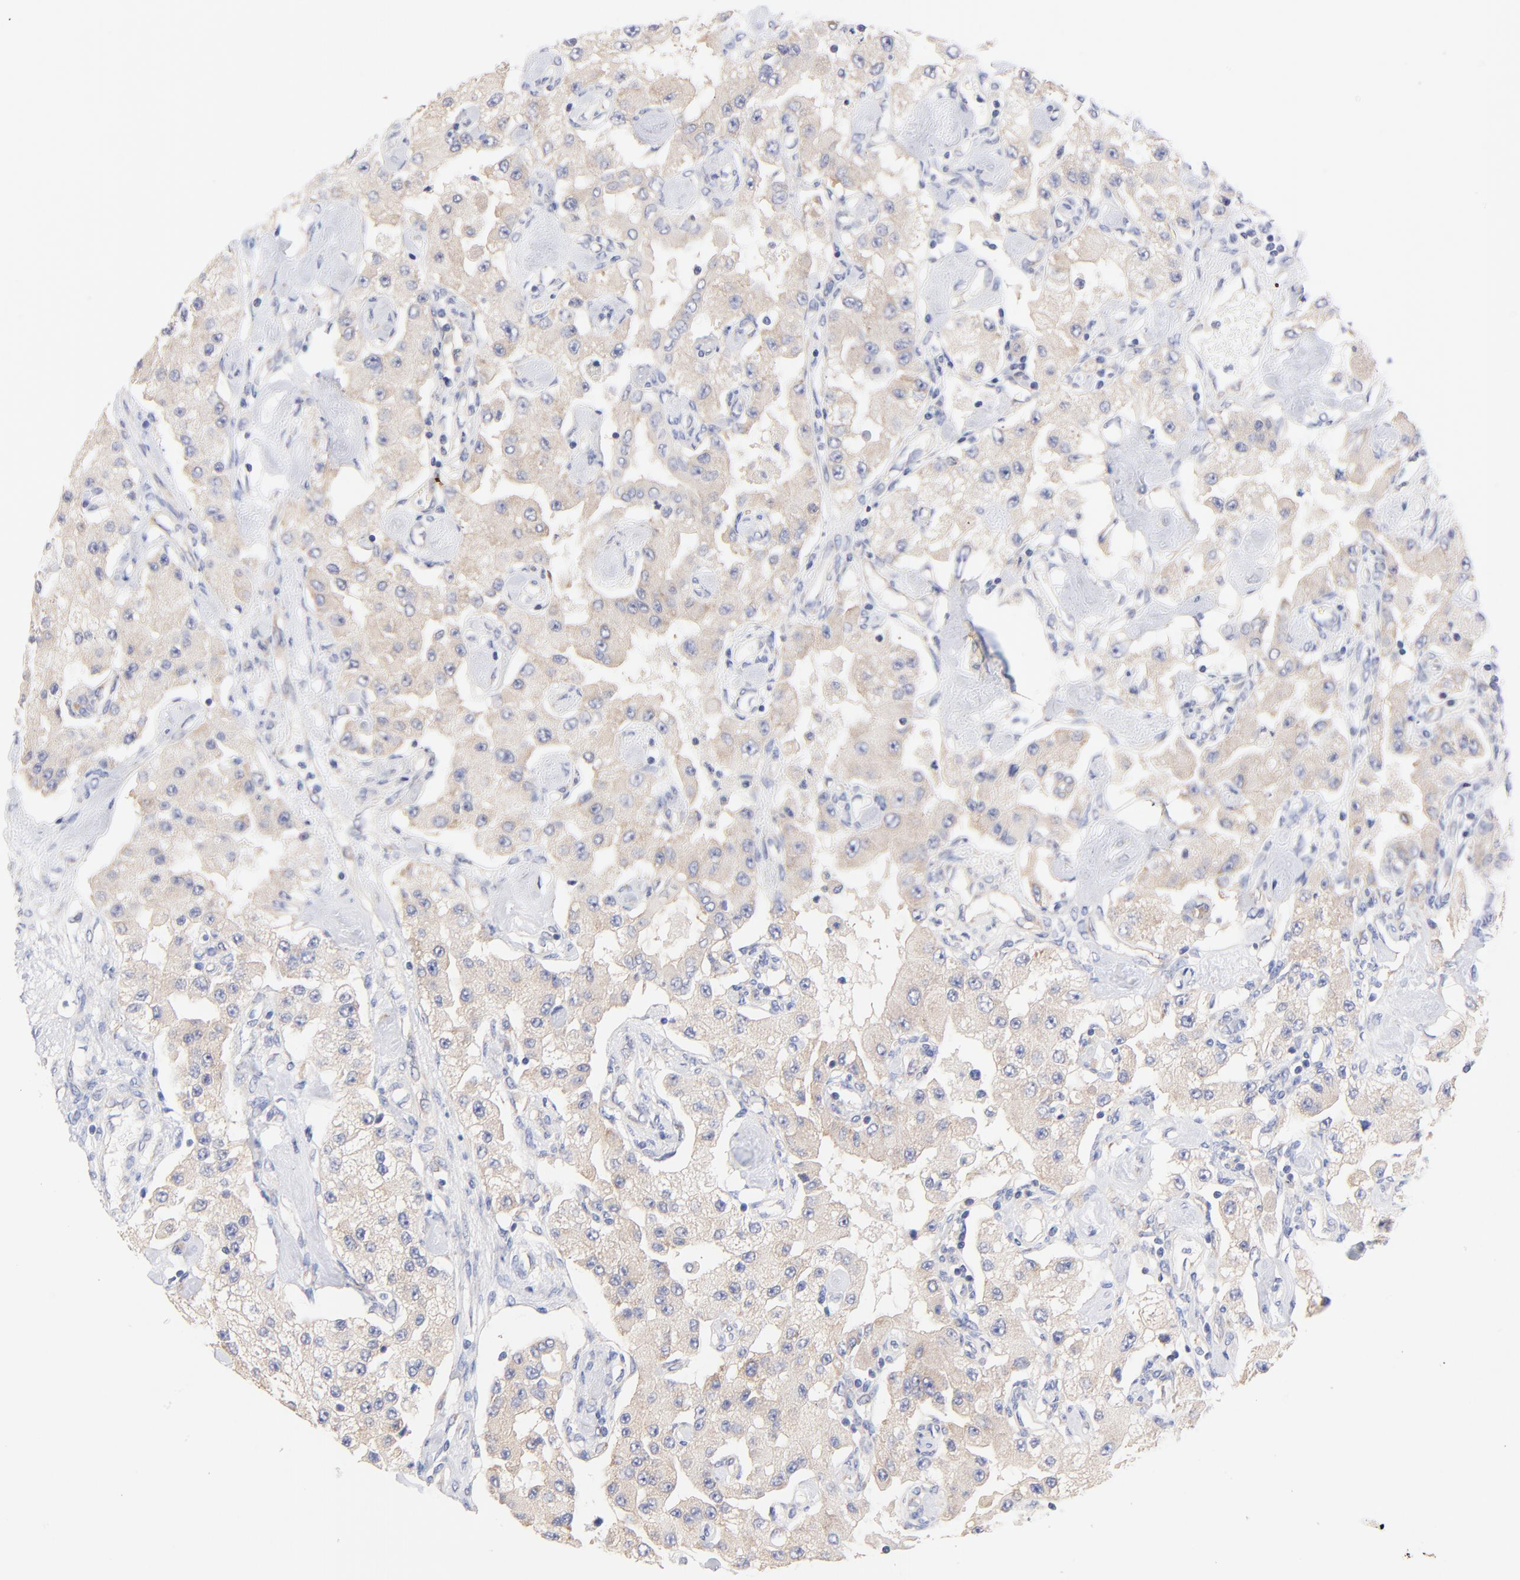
{"staining": {"intensity": "weak", "quantity": ">75%", "location": "cytoplasmic/membranous"}, "tissue": "carcinoid", "cell_type": "Tumor cells", "image_type": "cancer", "snomed": [{"axis": "morphology", "description": "Carcinoid, malignant, NOS"}, {"axis": "topography", "description": "Pancreas"}], "caption": "Immunohistochemistry (IHC) image of carcinoid stained for a protein (brown), which shows low levels of weak cytoplasmic/membranous expression in about >75% of tumor cells.", "gene": "TNFRSF13C", "patient": {"sex": "male", "age": 41}}